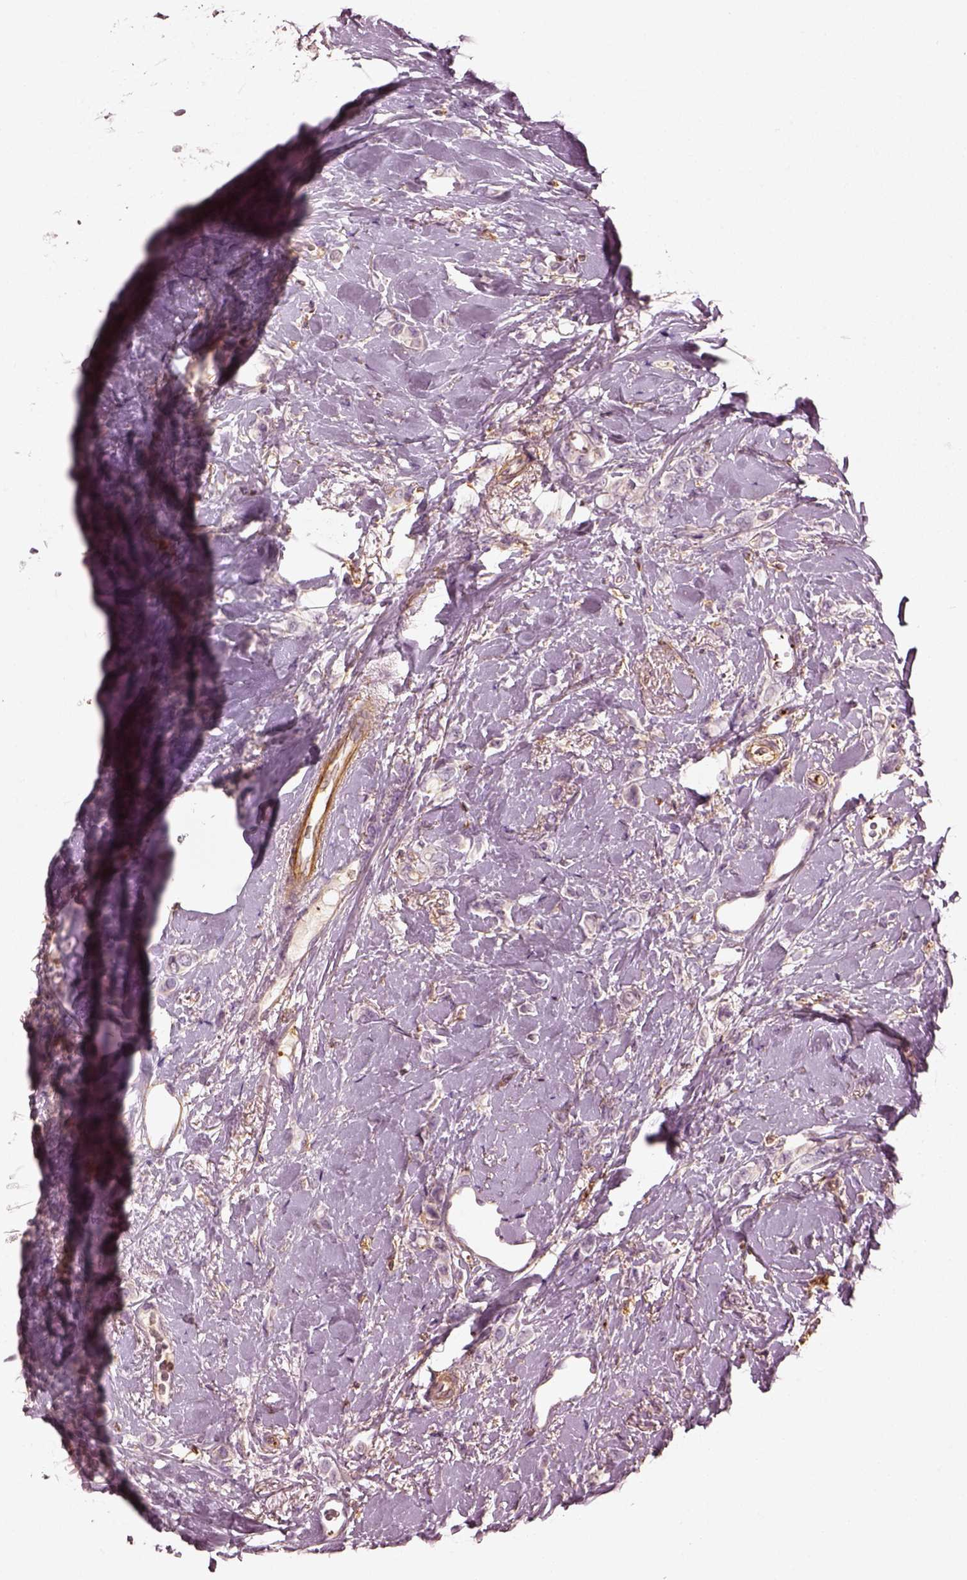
{"staining": {"intensity": "negative", "quantity": "none", "location": "none"}, "tissue": "breast cancer", "cell_type": "Tumor cells", "image_type": "cancer", "snomed": [{"axis": "morphology", "description": "Lobular carcinoma"}, {"axis": "topography", "description": "Breast"}], "caption": "DAB (3,3'-diaminobenzidine) immunohistochemical staining of human breast cancer (lobular carcinoma) reveals no significant staining in tumor cells.", "gene": "ZYX", "patient": {"sex": "female", "age": 66}}